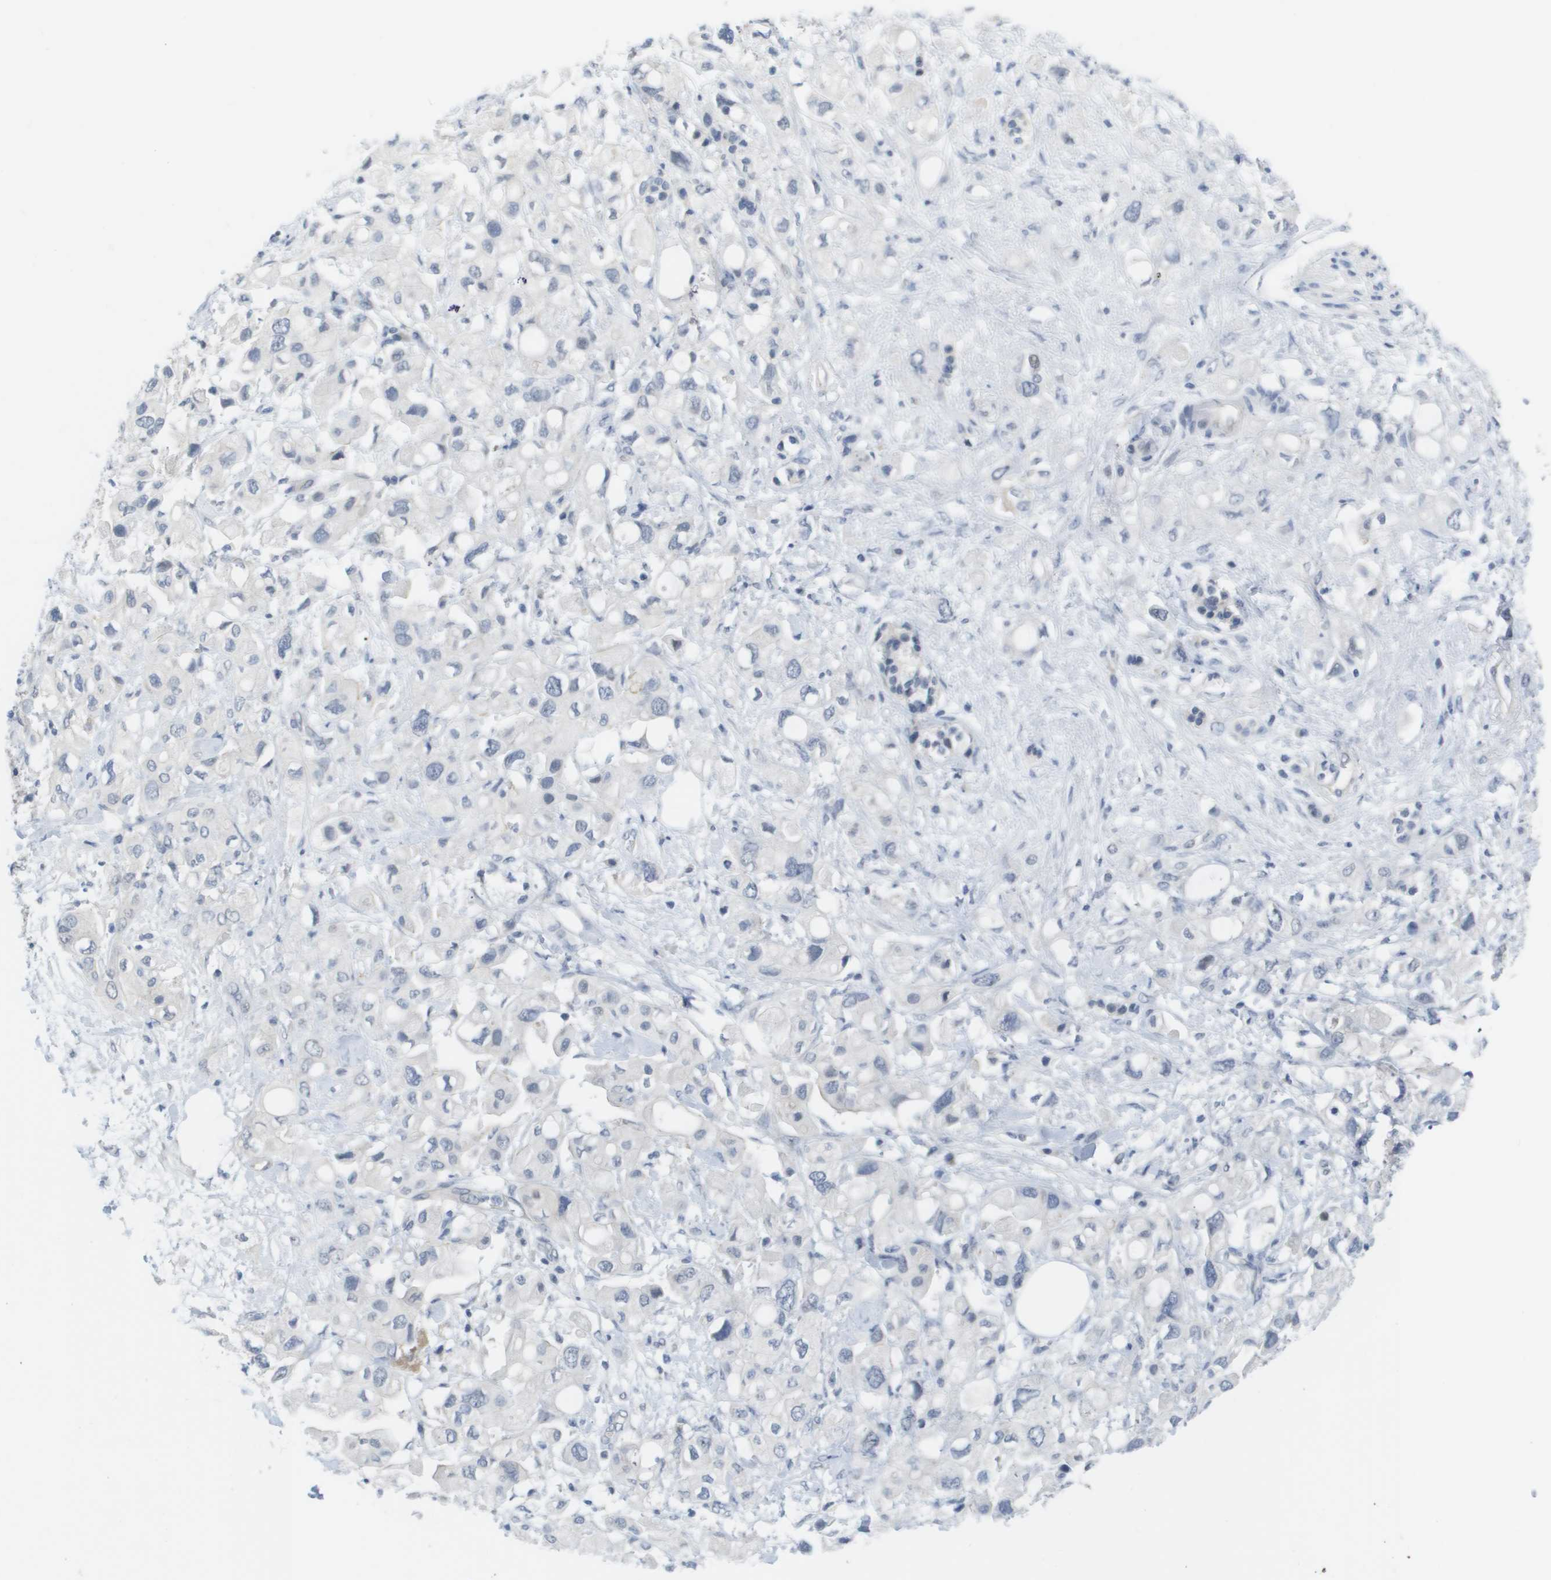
{"staining": {"intensity": "negative", "quantity": "none", "location": "none"}, "tissue": "pancreatic cancer", "cell_type": "Tumor cells", "image_type": "cancer", "snomed": [{"axis": "morphology", "description": "Adenocarcinoma, NOS"}, {"axis": "topography", "description": "Pancreas"}], "caption": "Immunohistochemical staining of pancreatic adenocarcinoma displays no significant expression in tumor cells. (Immunohistochemistry (ihc), brightfield microscopy, high magnification).", "gene": "PDE4A", "patient": {"sex": "female", "age": 56}}